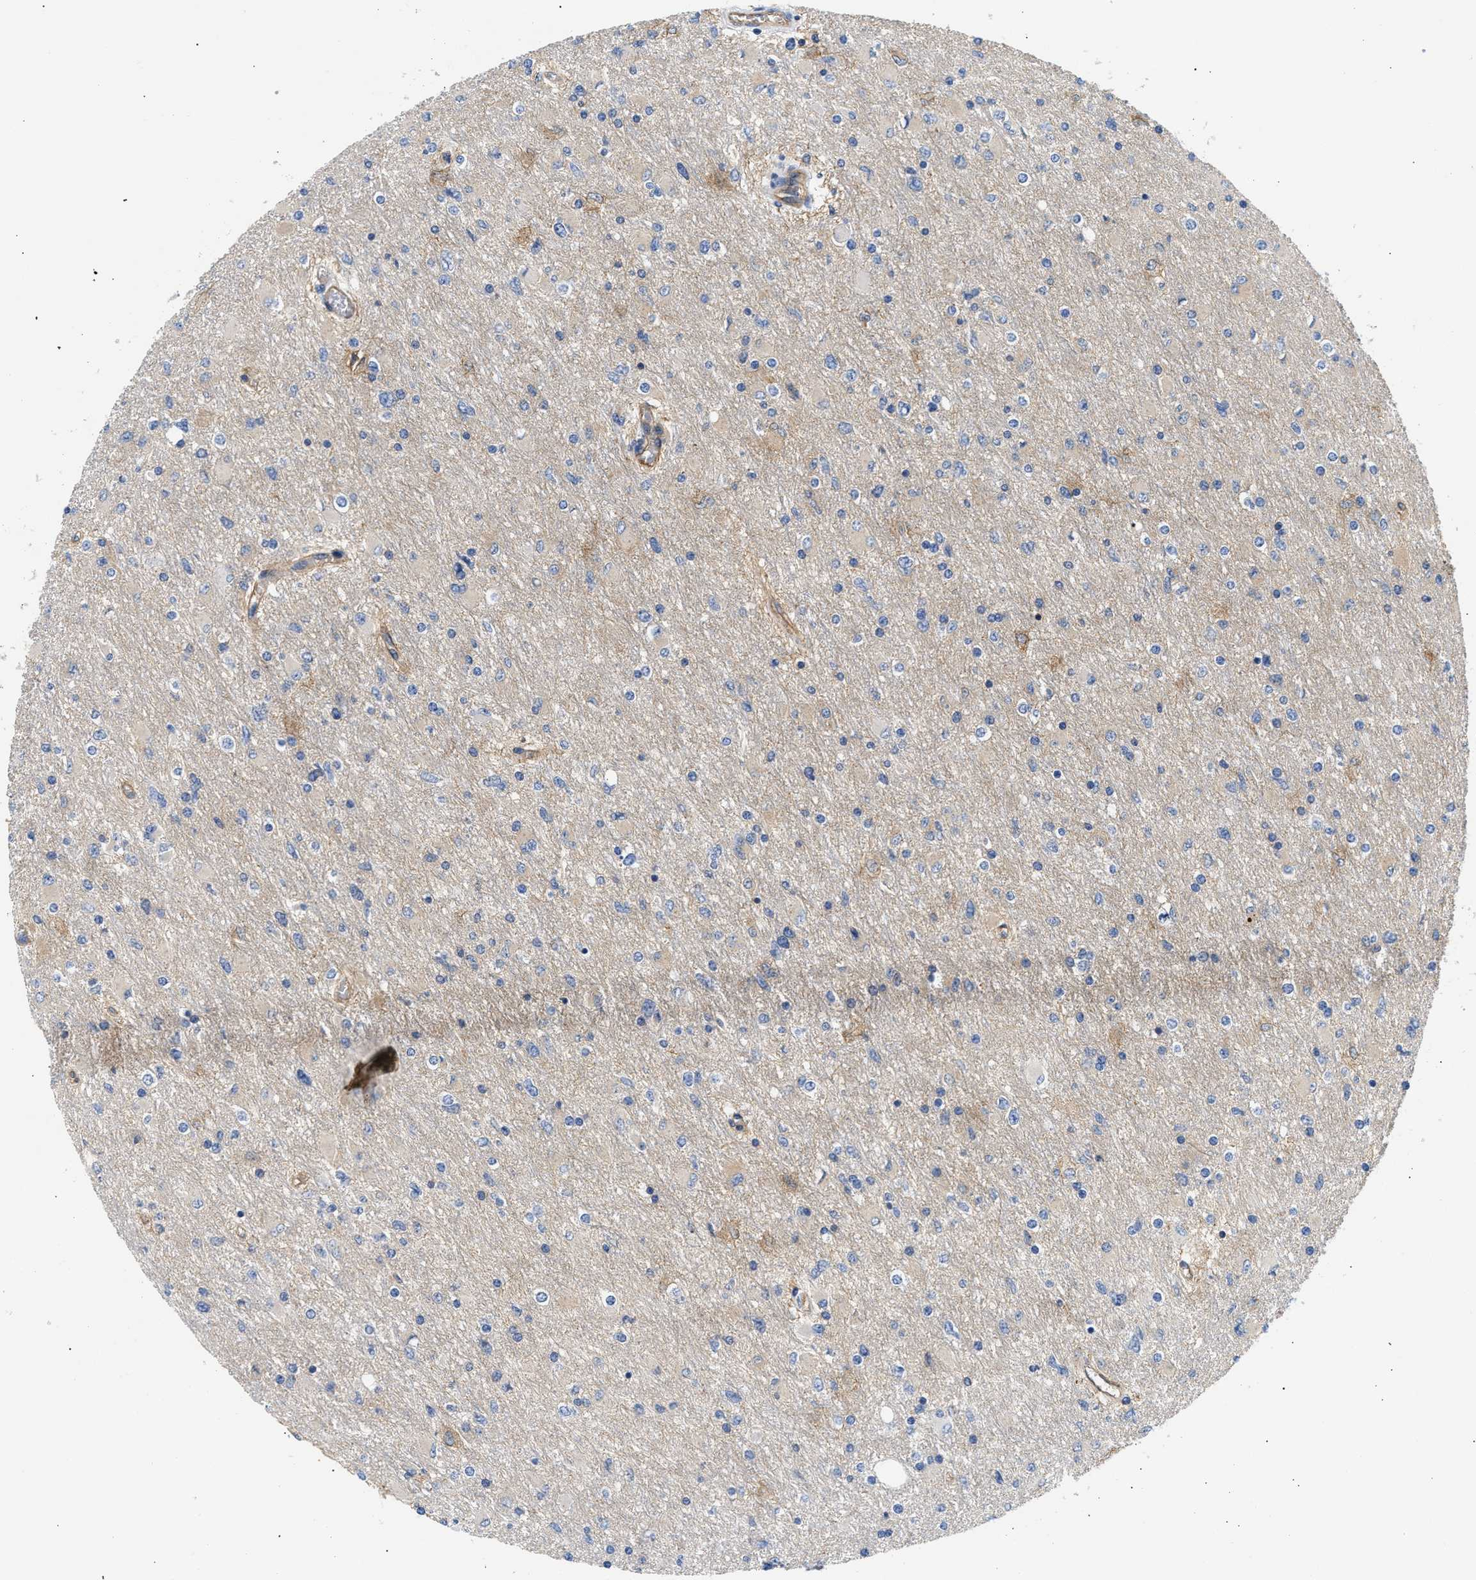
{"staining": {"intensity": "negative", "quantity": "none", "location": "none"}, "tissue": "glioma", "cell_type": "Tumor cells", "image_type": "cancer", "snomed": [{"axis": "morphology", "description": "Glioma, malignant, High grade"}, {"axis": "topography", "description": "Cerebral cortex"}], "caption": "Immunohistochemical staining of malignant glioma (high-grade) shows no significant expression in tumor cells.", "gene": "SAMD9L", "patient": {"sex": "female", "age": 36}}